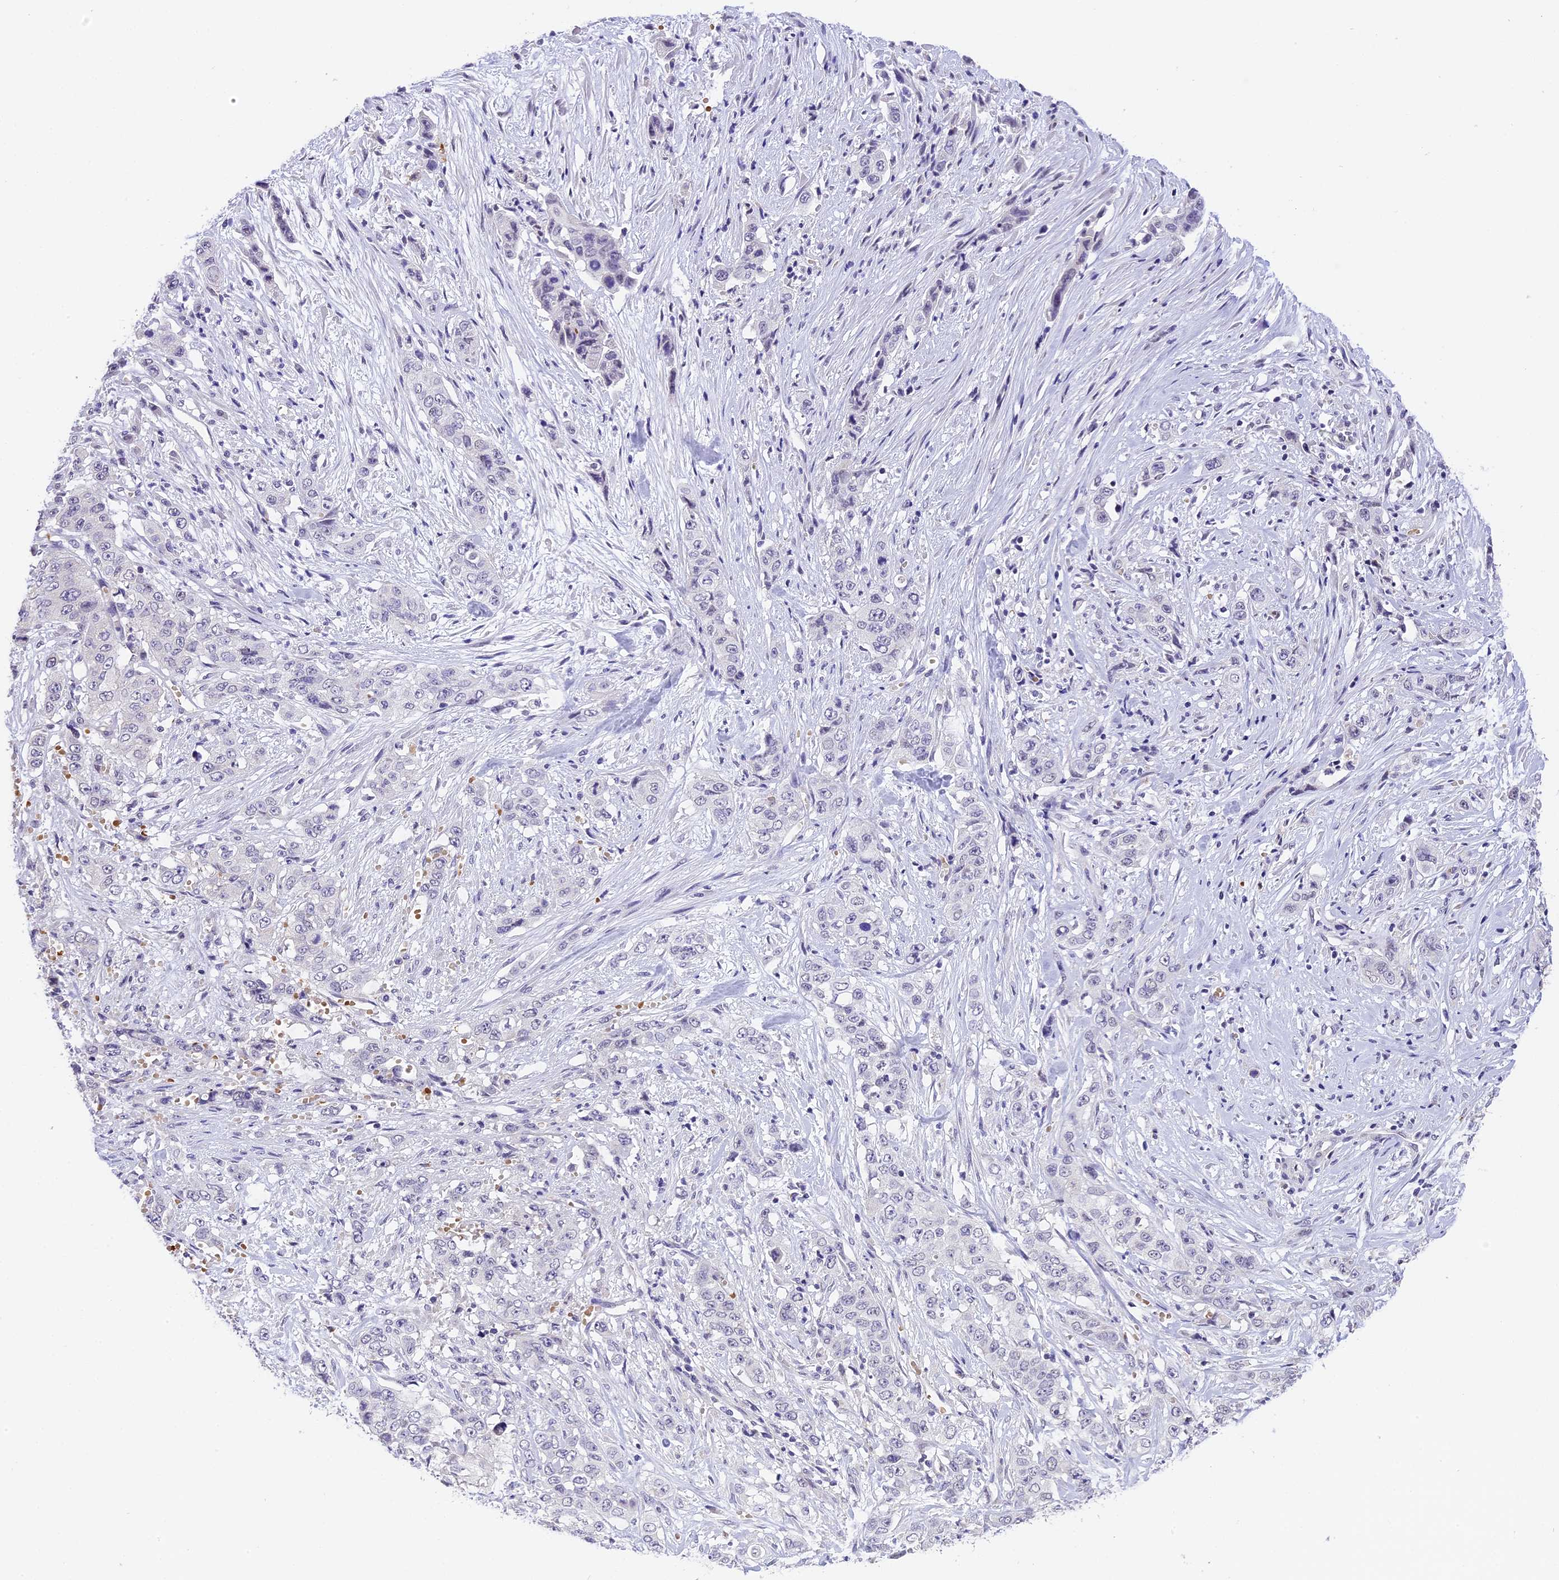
{"staining": {"intensity": "negative", "quantity": "none", "location": "none"}, "tissue": "stomach cancer", "cell_type": "Tumor cells", "image_type": "cancer", "snomed": [{"axis": "morphology", "description": "Adenocarcinoma, NOS"}, {"axis": "topography", "description": "Stomach, upper"}], "caption": "DAB (3,3'-diaminobenzidine) immunohistochemical staining of human stomach adenocarcinoma displays no significant expression in tumor cells.", "gene": "AHSP", "patient": {"sex": "male", "age": 62}}